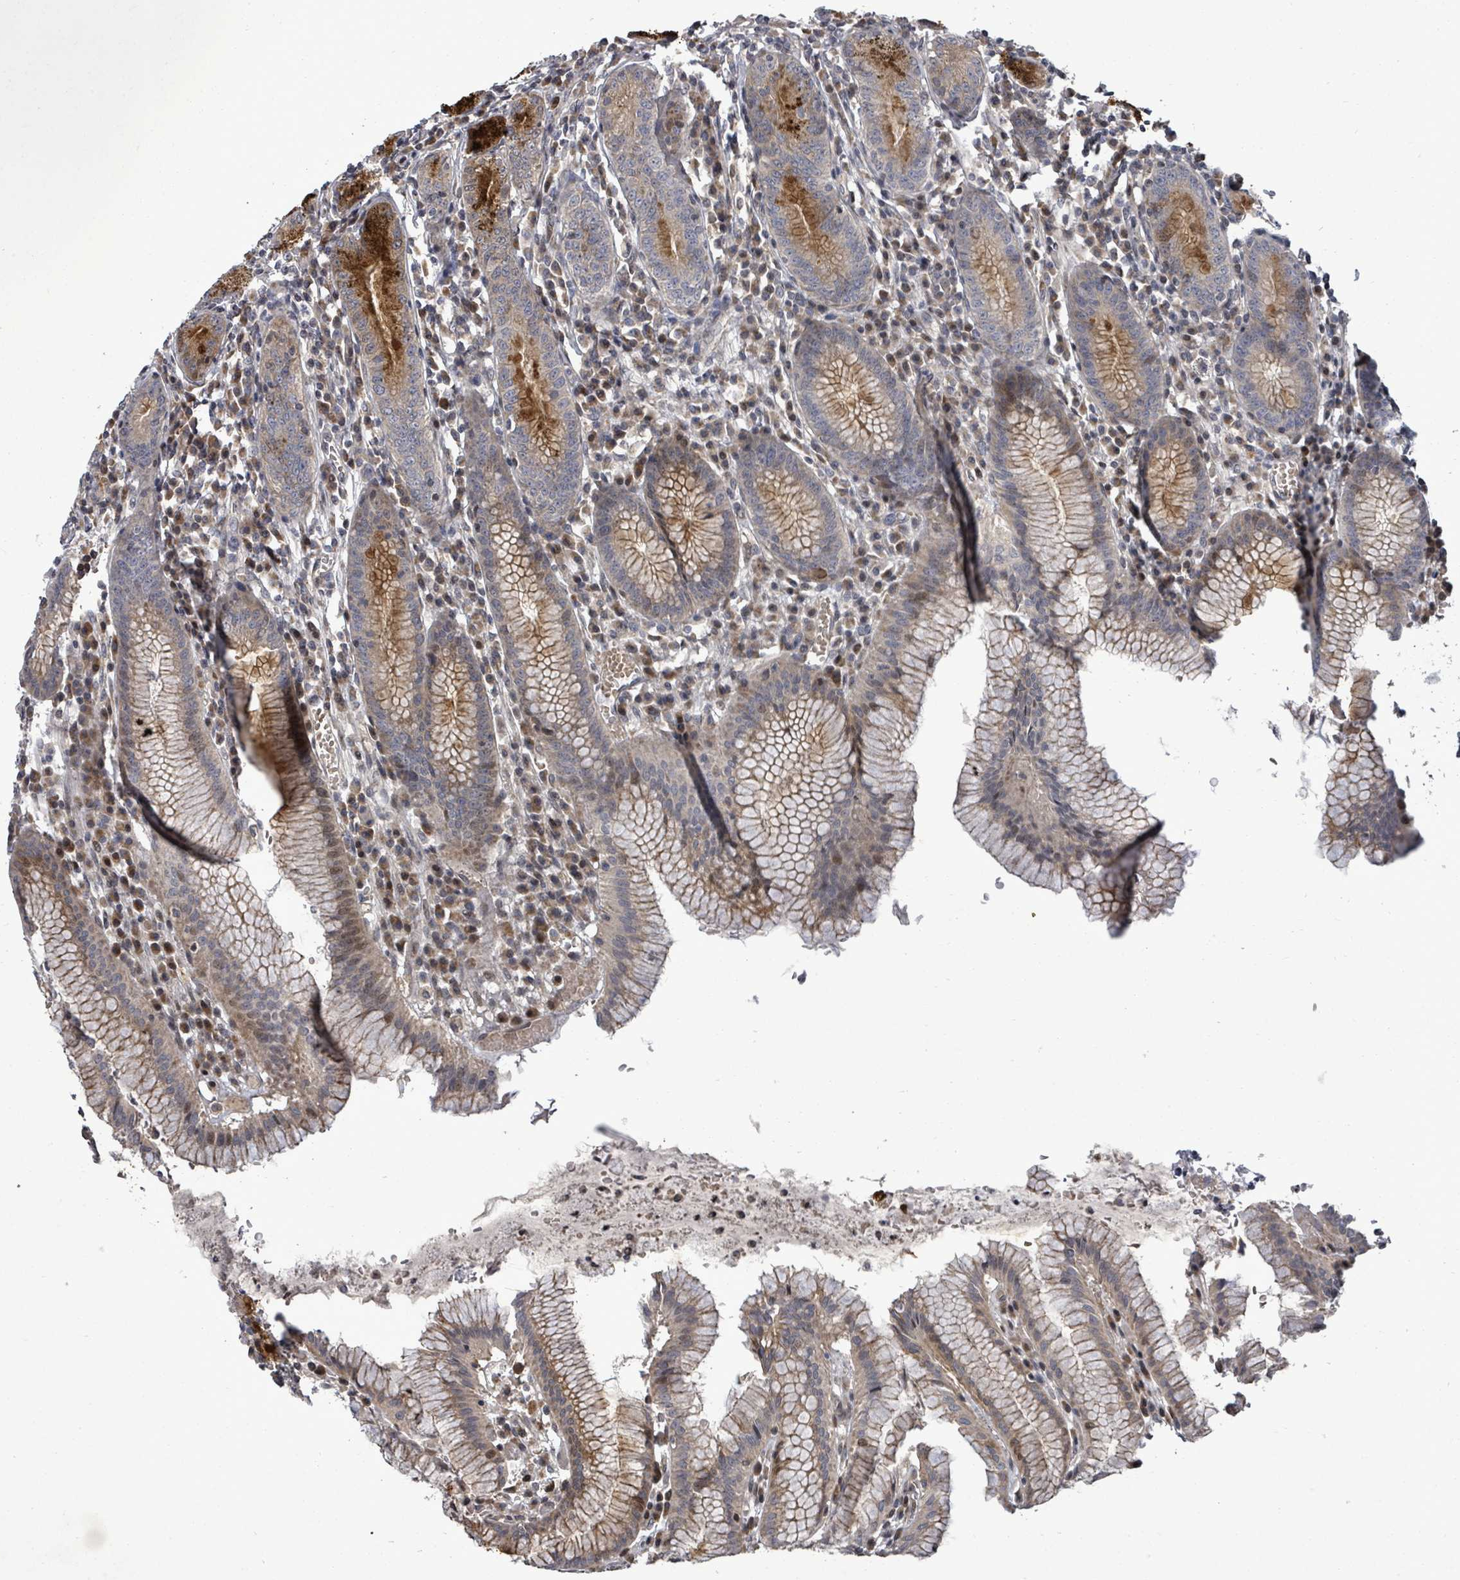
{"staining": {"intensity": "strong", "quantity": "25%-75%", "location": "cytoplasmic/membranous"}, "tissue": "stomach", "cell_type": "Glandular cells", "image_type": "normal", "snomed": [{"axis": "morphology", "description": "Normal tissue, NOS"}, {"axis": "topography", "description": "Stomach"}], "caption": "A high-resolution micrograph shows immunohistochemistry (IHC) staining of benign stomach, which demonstrates strong cytoplasmic/membranous positivity in approximately 25%-75% of glandular cells. Using DAB (3,3'-diaminobenzidine) (brown) and hematoxylin (blue) stains, captured at high magnification using brightfield microscopy.", "gene": "KRTAP27", "patient": {"sex": "male", "age": 55}}